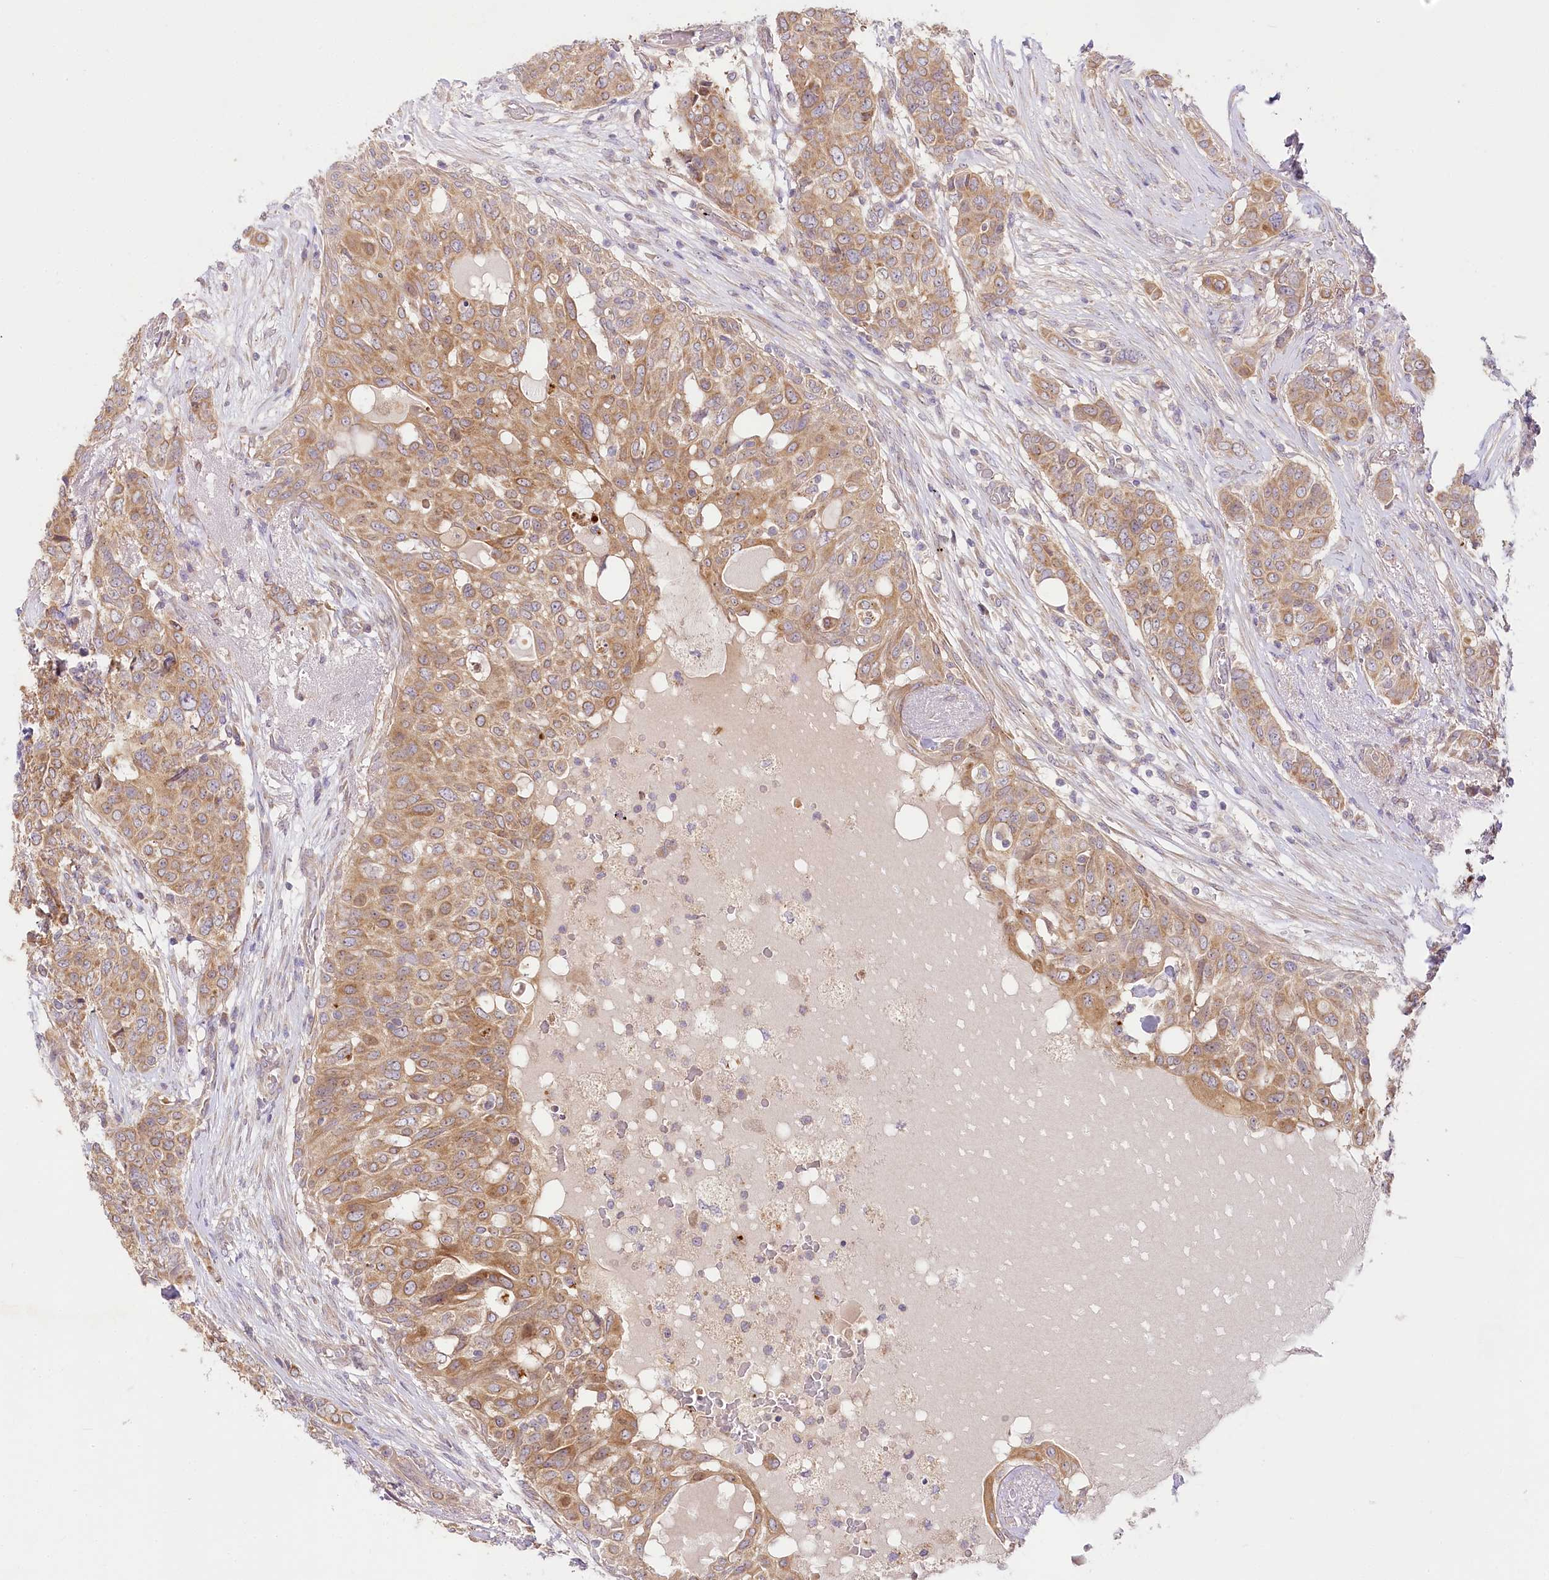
{"staining": {"intensity": "moderate", "quantity": ">75%", "location": "cytoplasmic/membranous"}, "tissue": "breast cancer", "cell_type": "Tumor cells", "image_type": "cancer", "snomed": [{"axis": "morphology", "description": "Lobular carcinoma"}, {"axis": "topography", "description": "Breast"}], "caption": "Breast cancer tissue displays moderate cytoplasmic/membranous positivity in about >75% of tumor cells, visualized by immunohistochemistry.", "gene": "PYROXD1", "patient": {"sex": "female", "age": 51}}